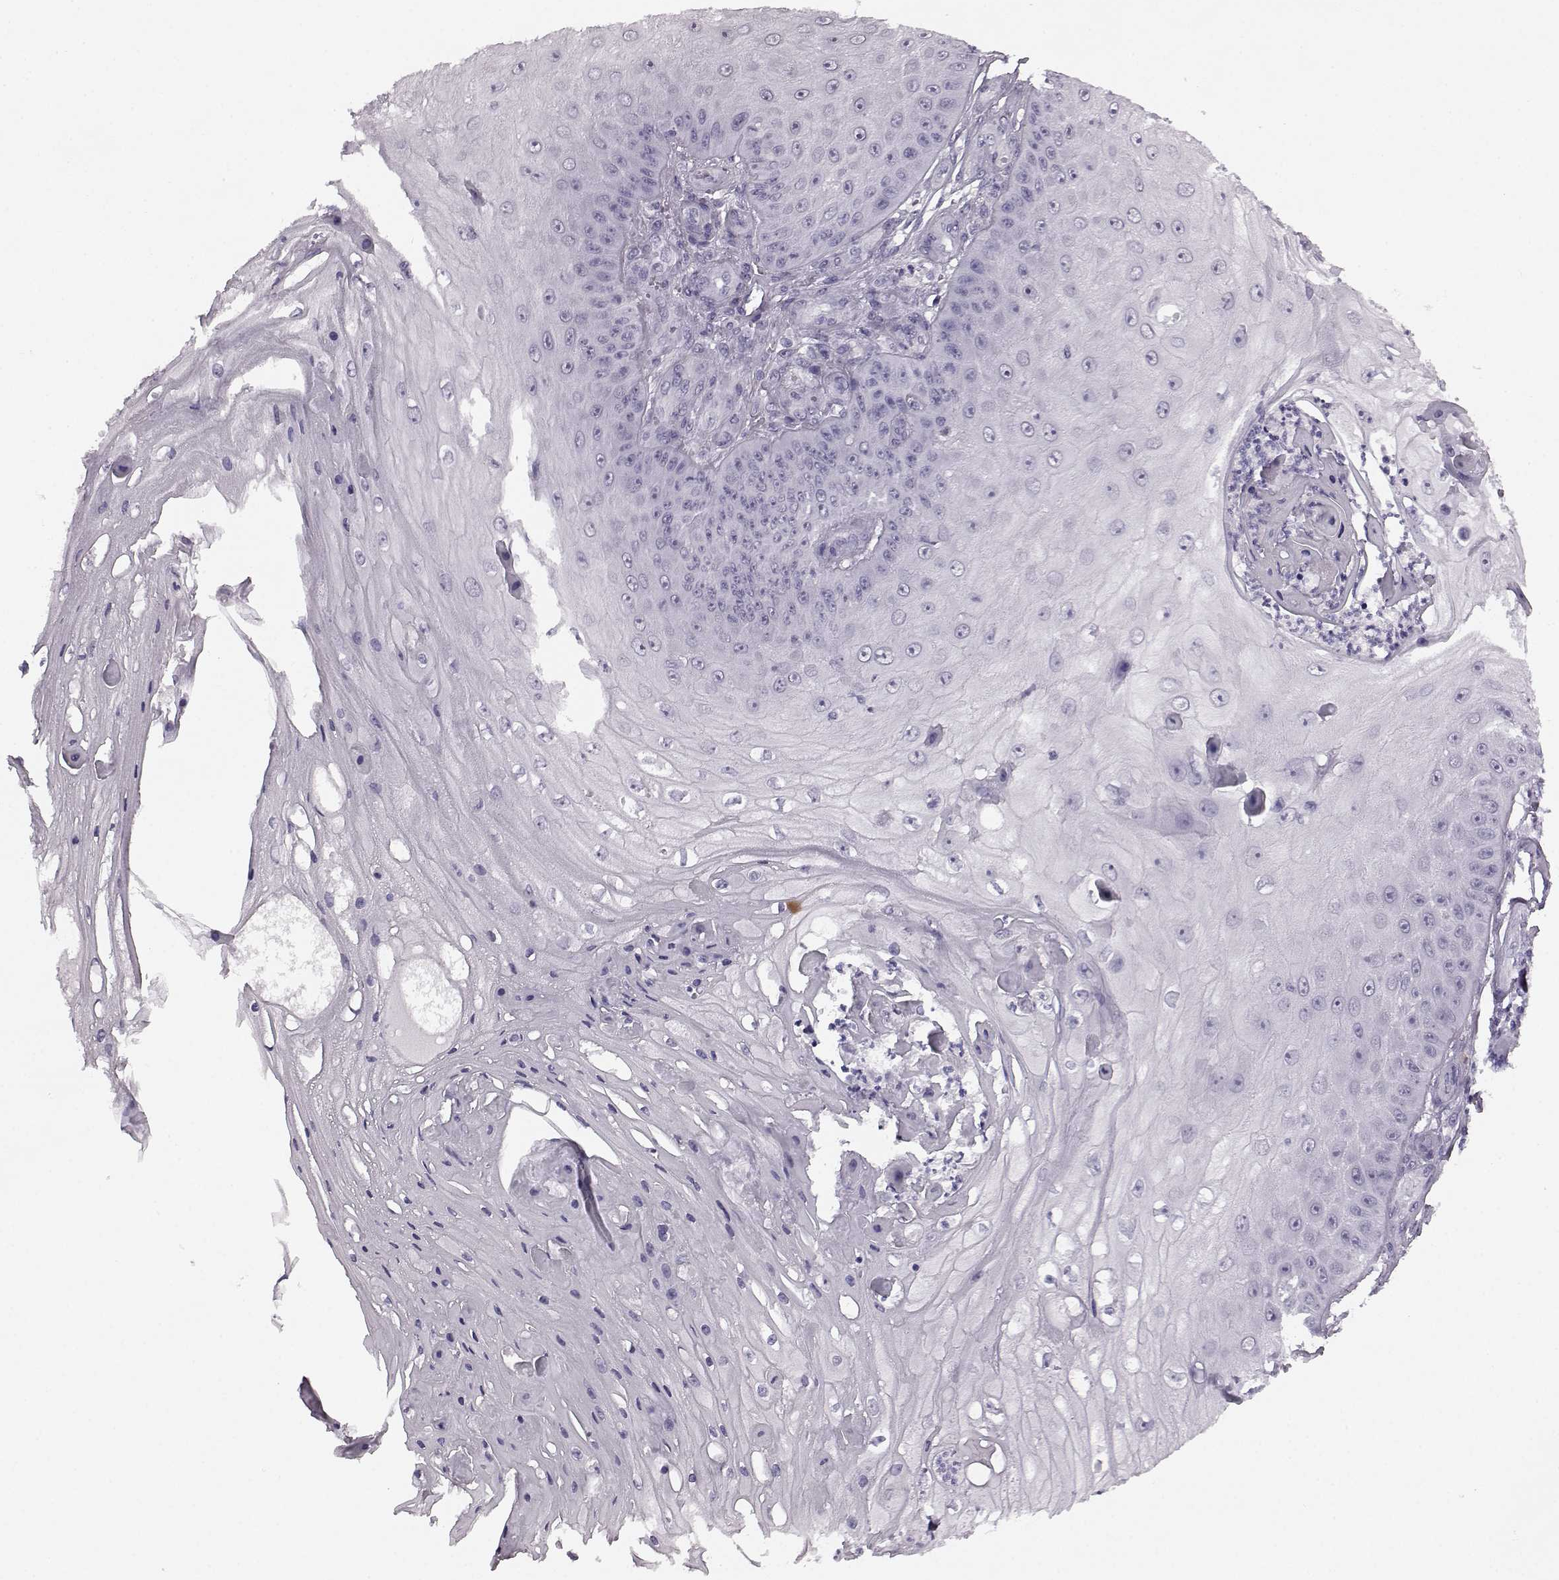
{"staining": {"intensity": "negative", "quantity": "none", "location": "none"}, "tissue": "skin cancer", "cell_type": "Tumor cells", "image_type": "cancer", "snomed": [{"axis": "morphology", "description": "Squamous cell carcinoma, NOS"}, {"axis": "topography", "description": "Skin"}], "caption": "The immunohistochemistry (IHC) image has no significant staining in tumor cells of skin cancer tissue.", "gene": "AIPL1", "patient": {"sex": "male", "age": 70}}